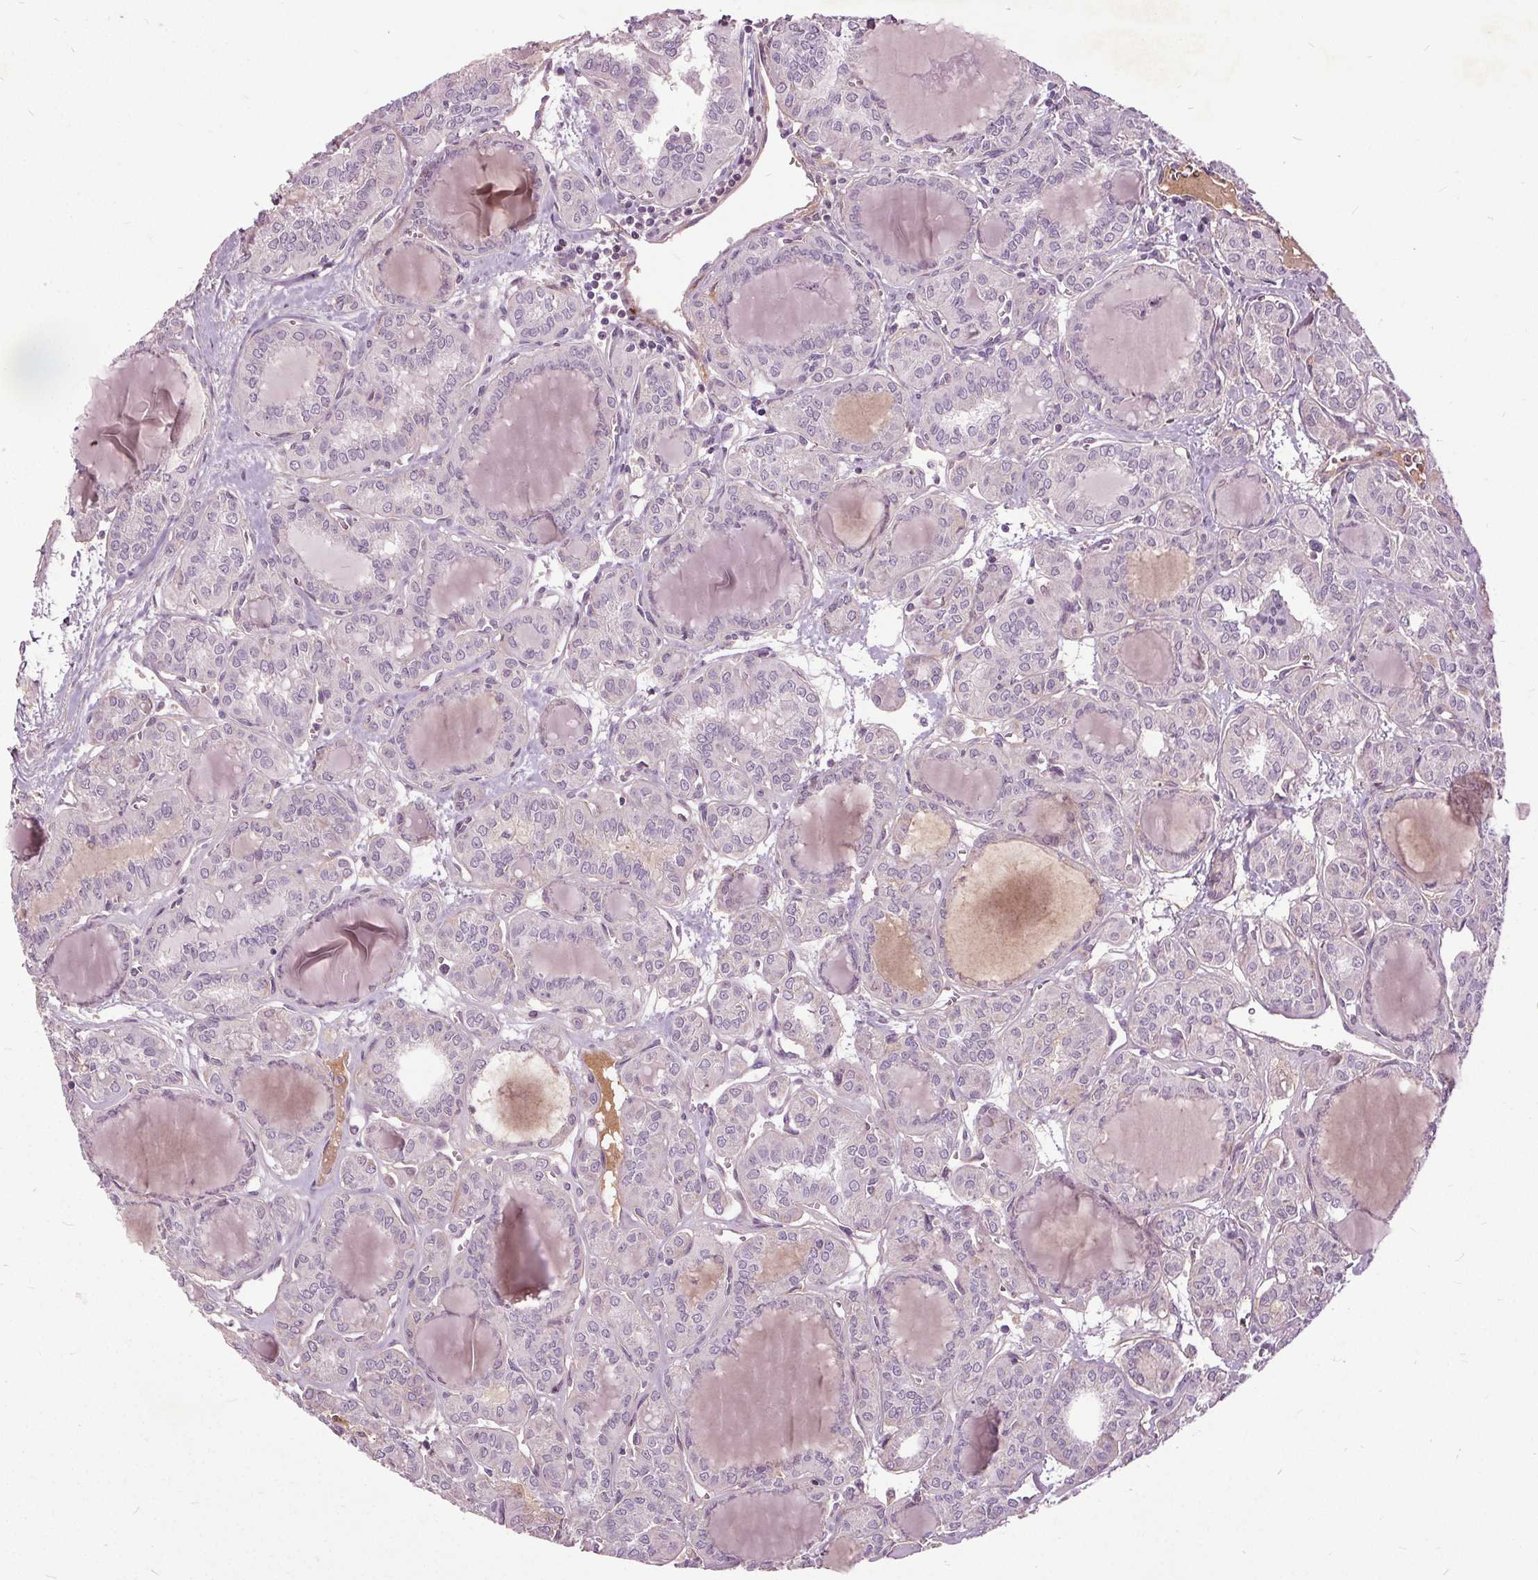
{"staining": {"intensity": "negative", "quantity": "none", "location": "none"}, "tissue": "thyroid cancer", "cell_type": "Tumor cells", "image_type": "cancer", "snomed": [{"axis": "morphology", "description": "Papillary adenocarcinoma, NOS"}, {"axis": "topography", "description": "Thyroid gland"}], "caption": "Tumor cells are negative for brown protein staining in thyroid papillary adenocarcinoma.", "gene": "PDGFD", "patient": {"sex": "female", "age": 41}}